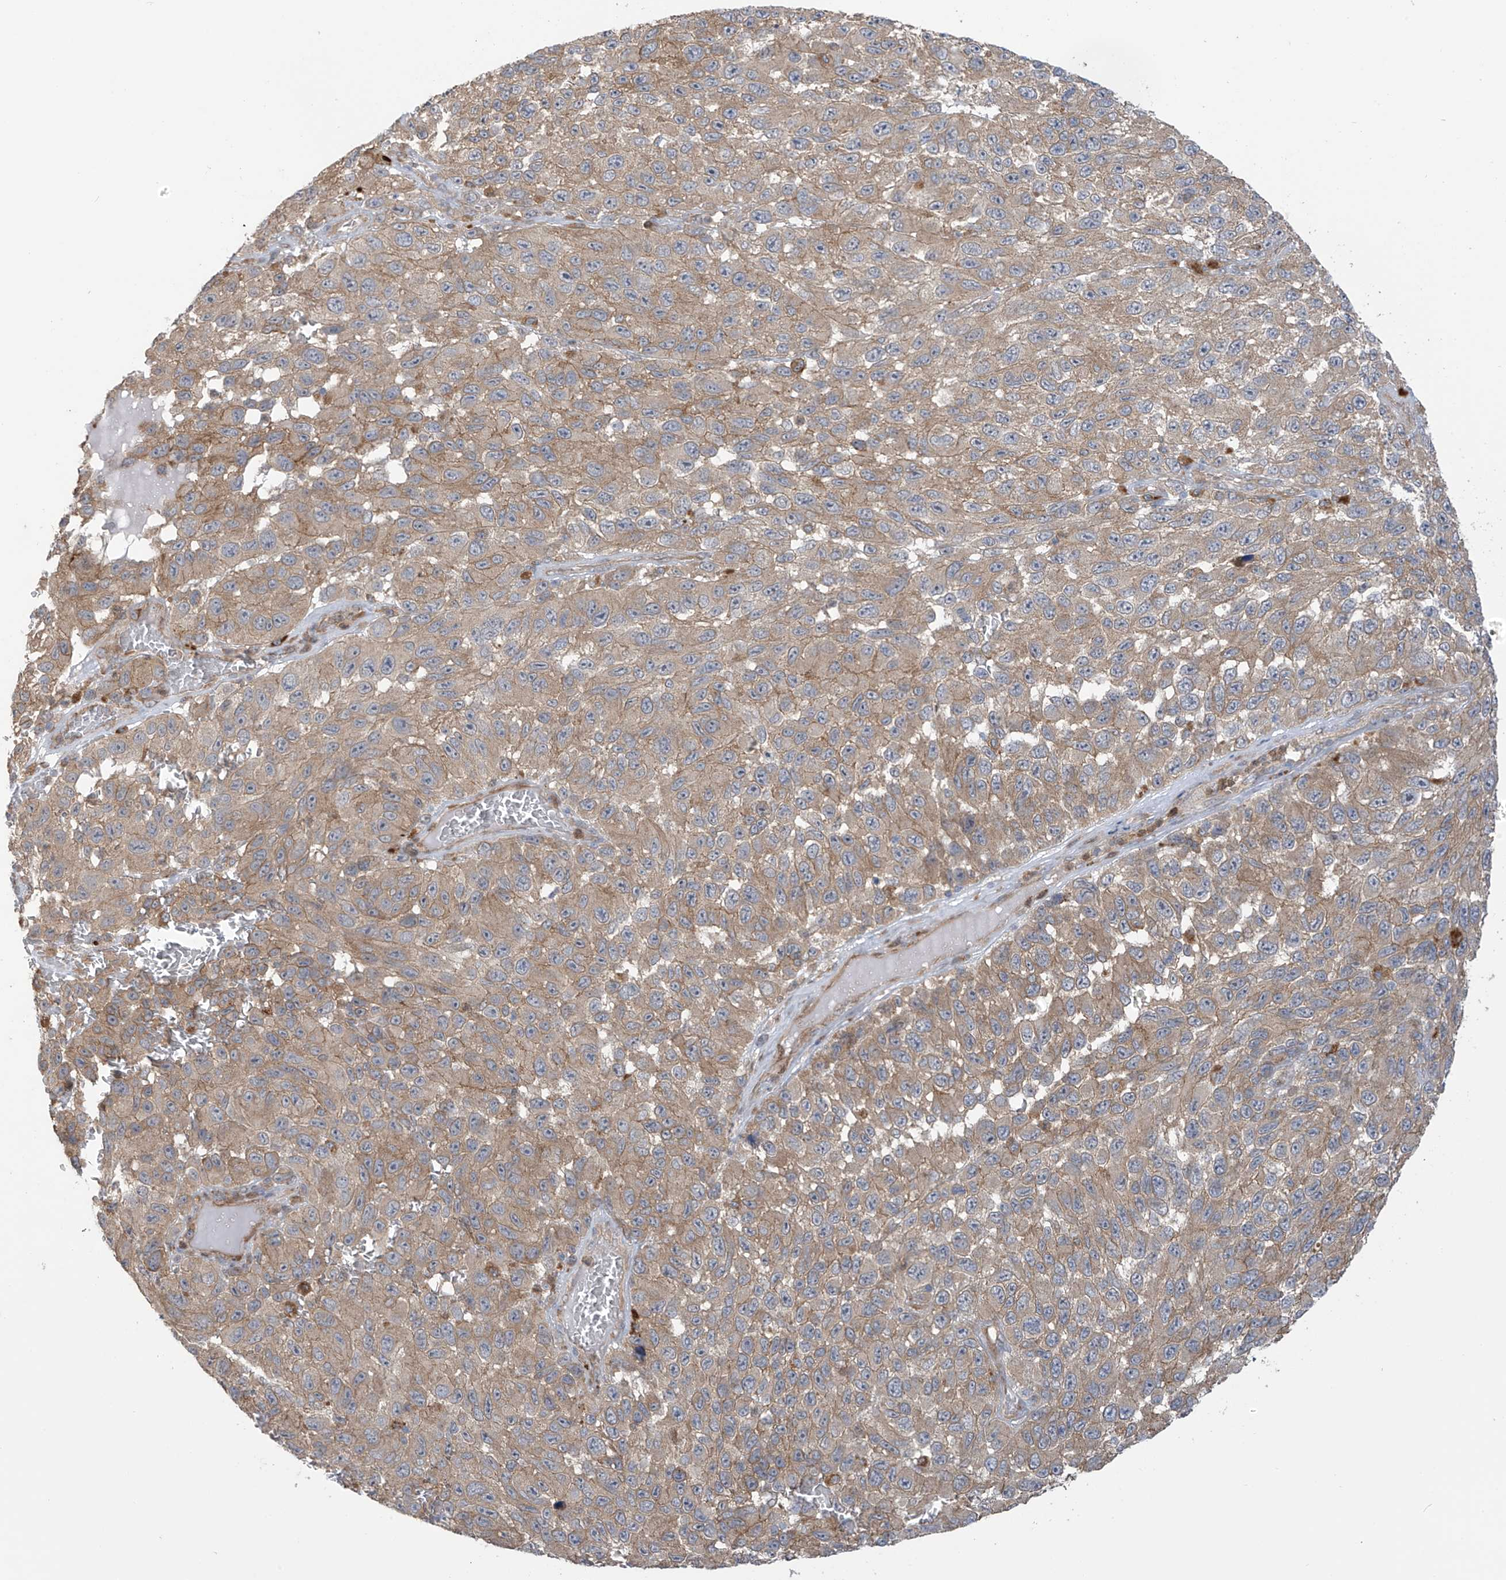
{"staining": {"intensity": "moderate", "quantity": "25%-75%", "location": "cytoplasmic/membranous"}, "tissue": "melanoma", "cell_type": "Tumor cells", "image_type": "cancer", "snomed": [{"axis": "morphology", "description": "Malignant melanoma, NOS"}, {"axis": "topography", "description": "Skin"}], "caption": "IHC staining of malignant melanoma, which shows medium levels of moderate cytoplasmic/membranous positivity in about 25%-75% of tumor cells indicating moderate cytoplasmic/membranous protein expression. The staining was performed using DAB (3,3'-diaminobenzidine) (brown) for protein detection and nuclei were counterstained in hematoxylin (blue).", "gene": "KIAA1522", "patient": {"sex": "female", "age": 96}}